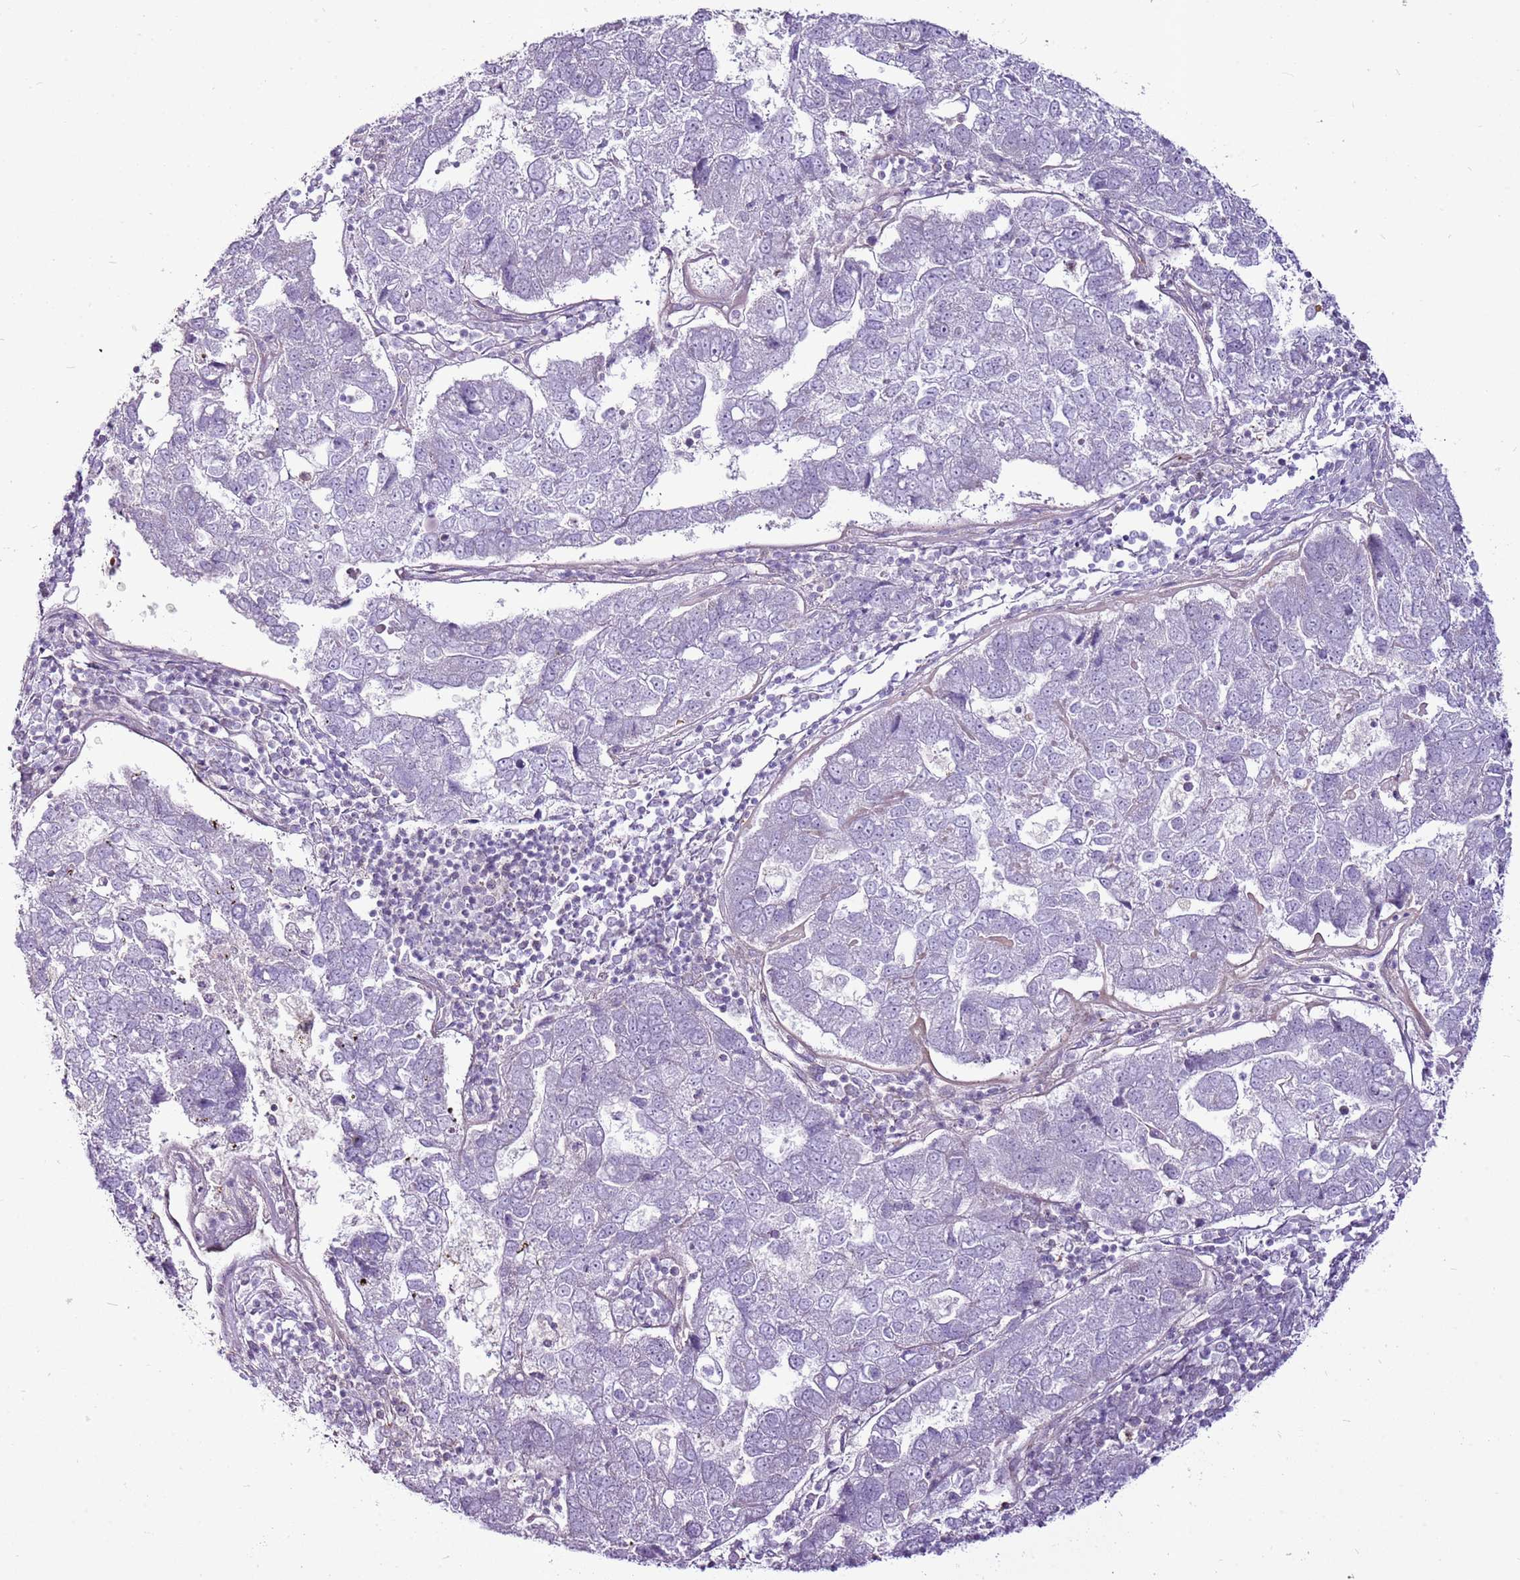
{"staining": {"intensity": "negative", "quantity": "none", "location": "none"}, "tissue": "pancreatic cancer", "cell_type": "Tumor cells", "image_type": "cancer", "snomed": [{"axis": "morphology", "description": "Adenocarcinoma, NOS"}, {"axis": "topography", "description": "Pancreas"}], "caption": "Tumor cells are negative for brown protein staining in pancreatic cancer. Nuclei are stained in blue.", "gene": "CHAC2", "patient": {"sex": "female", "age": 61}}